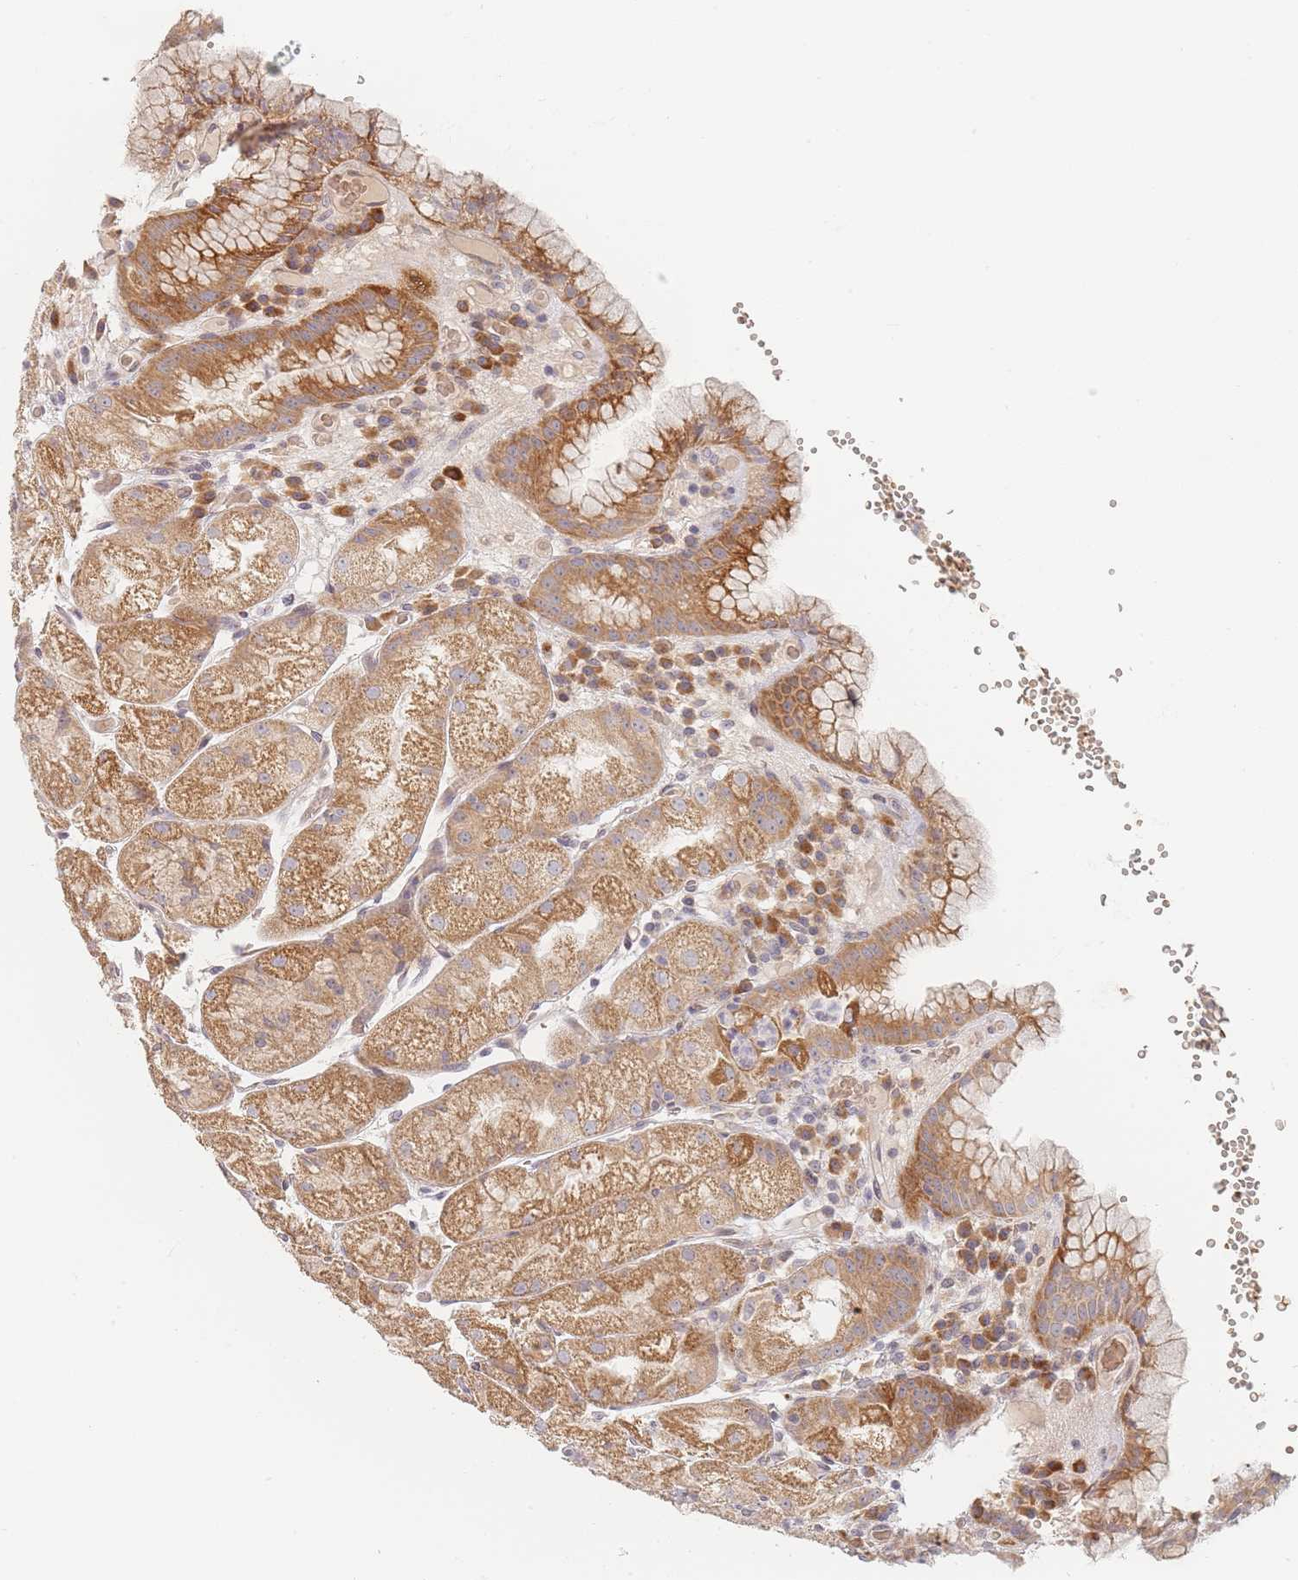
{"staining": {"intensity": "moderate", "quantity": ">75%", "location": "cytoplasmic/membranous"}, "tissue": "stomach", "cell_type": "Glandular cells", "image_type": "normal", "snomed": [{"axis": "morphology", "description": "Normal tissue, NOS"}, {"axis": "topography", "description": "Stomach, upper"}], "caption": "Stomach stained with a brown dye demonstrates moderate cytoplasmic/membranous positive staining in approximately >75% of glandular cells.", "gene": "ZKSCAN7", "patient": {"sex": "male", "age": 52}}